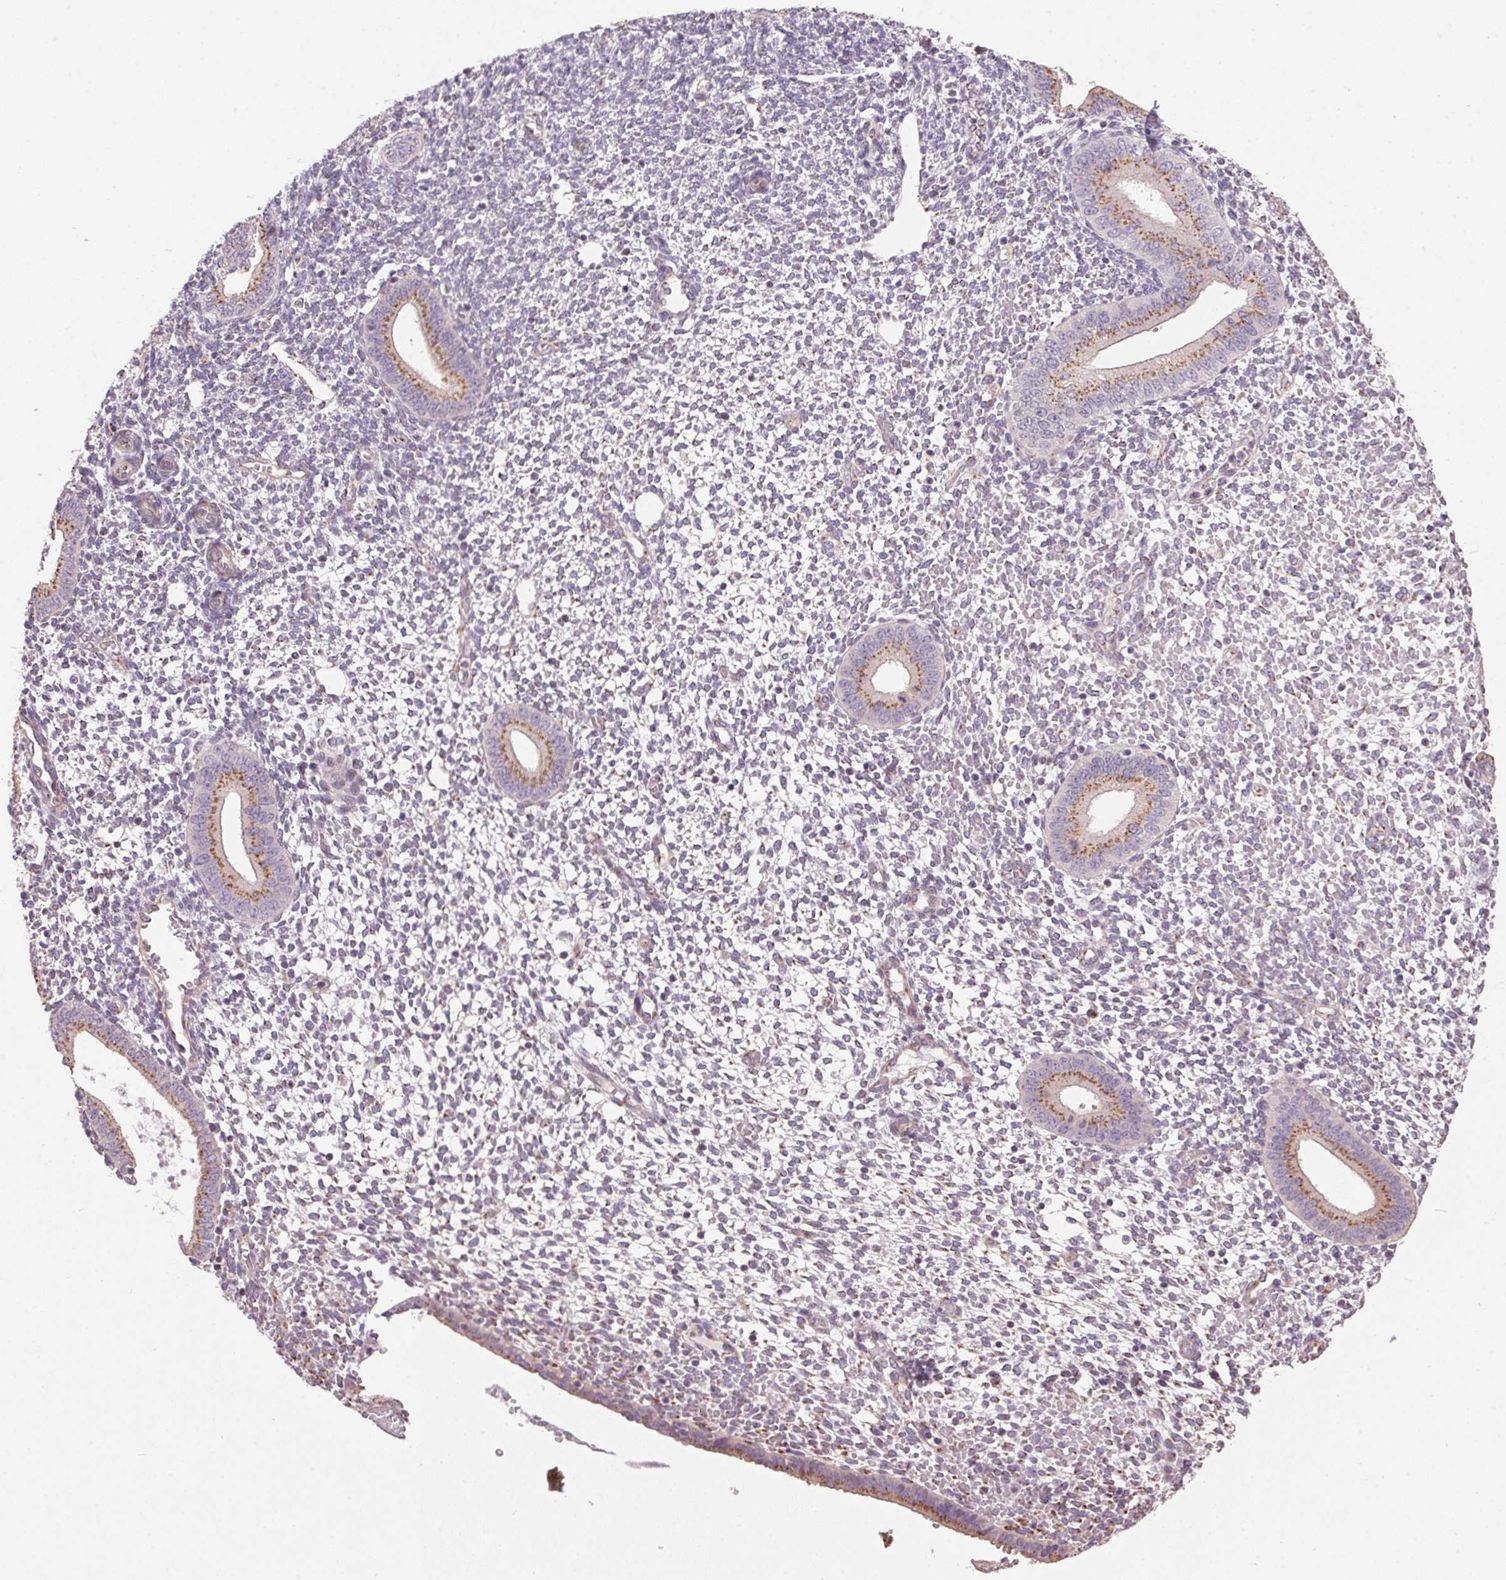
{"staining": {"intensity": "negative", "quantity": "none", "location": "none"}, "tissue": "endometrium", "cell_type": "Cells in endometrial stroma", "image_type": "normal", "snomed": [{"axis": "morphology", "description": "Normal tissue, NOS"}, {"axis": "topography", "description": "Endometrium"}], "caption": "A high-resolution image shows immunohistochemistry staining of normal endometrium, which exhibits no significant expression in cells in endometrial stroma.", "gene": "GOLPH3", "patient": {"sex": "female", "age": 40}}